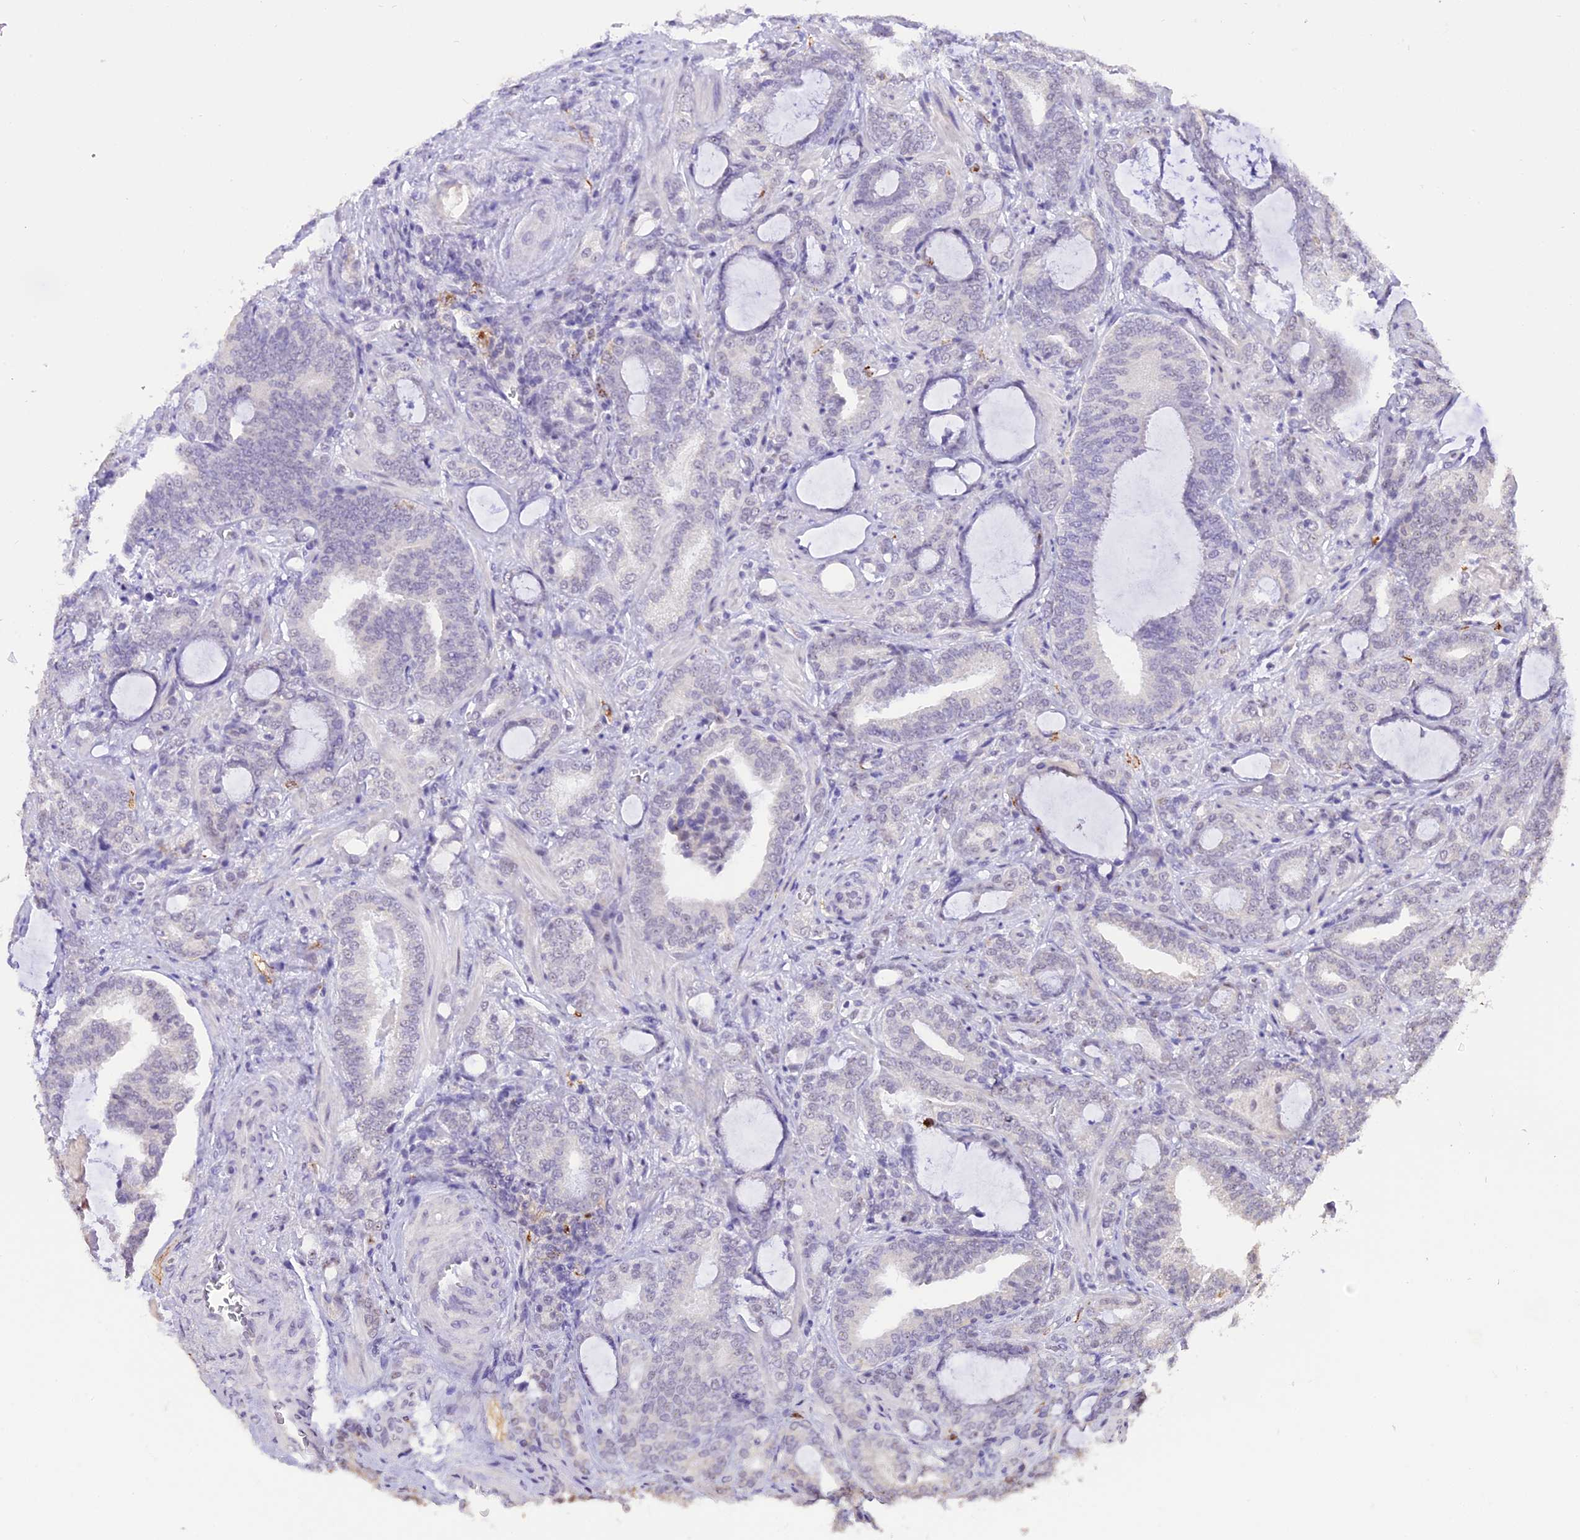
{"staining": {"intensity": "negative", "quantity": "none", "location": "none"}, "tissue": "prostate cancer", "cell_type": "Tumor cells", "image_type": "cancer", "snomed": [{"axis": "morphology", "description": "Adenocarcinoma, High grade"}, {"axis": "topography", "description": "Prostate and seminal vesicle, NOS"}], "caption": "A high-resolution image shows IHC staining of prostate cancer, which reveals no significant positivity in tumor cells.", "gene": "AHSP", "patient": {"sex": "male", "age": 67}}